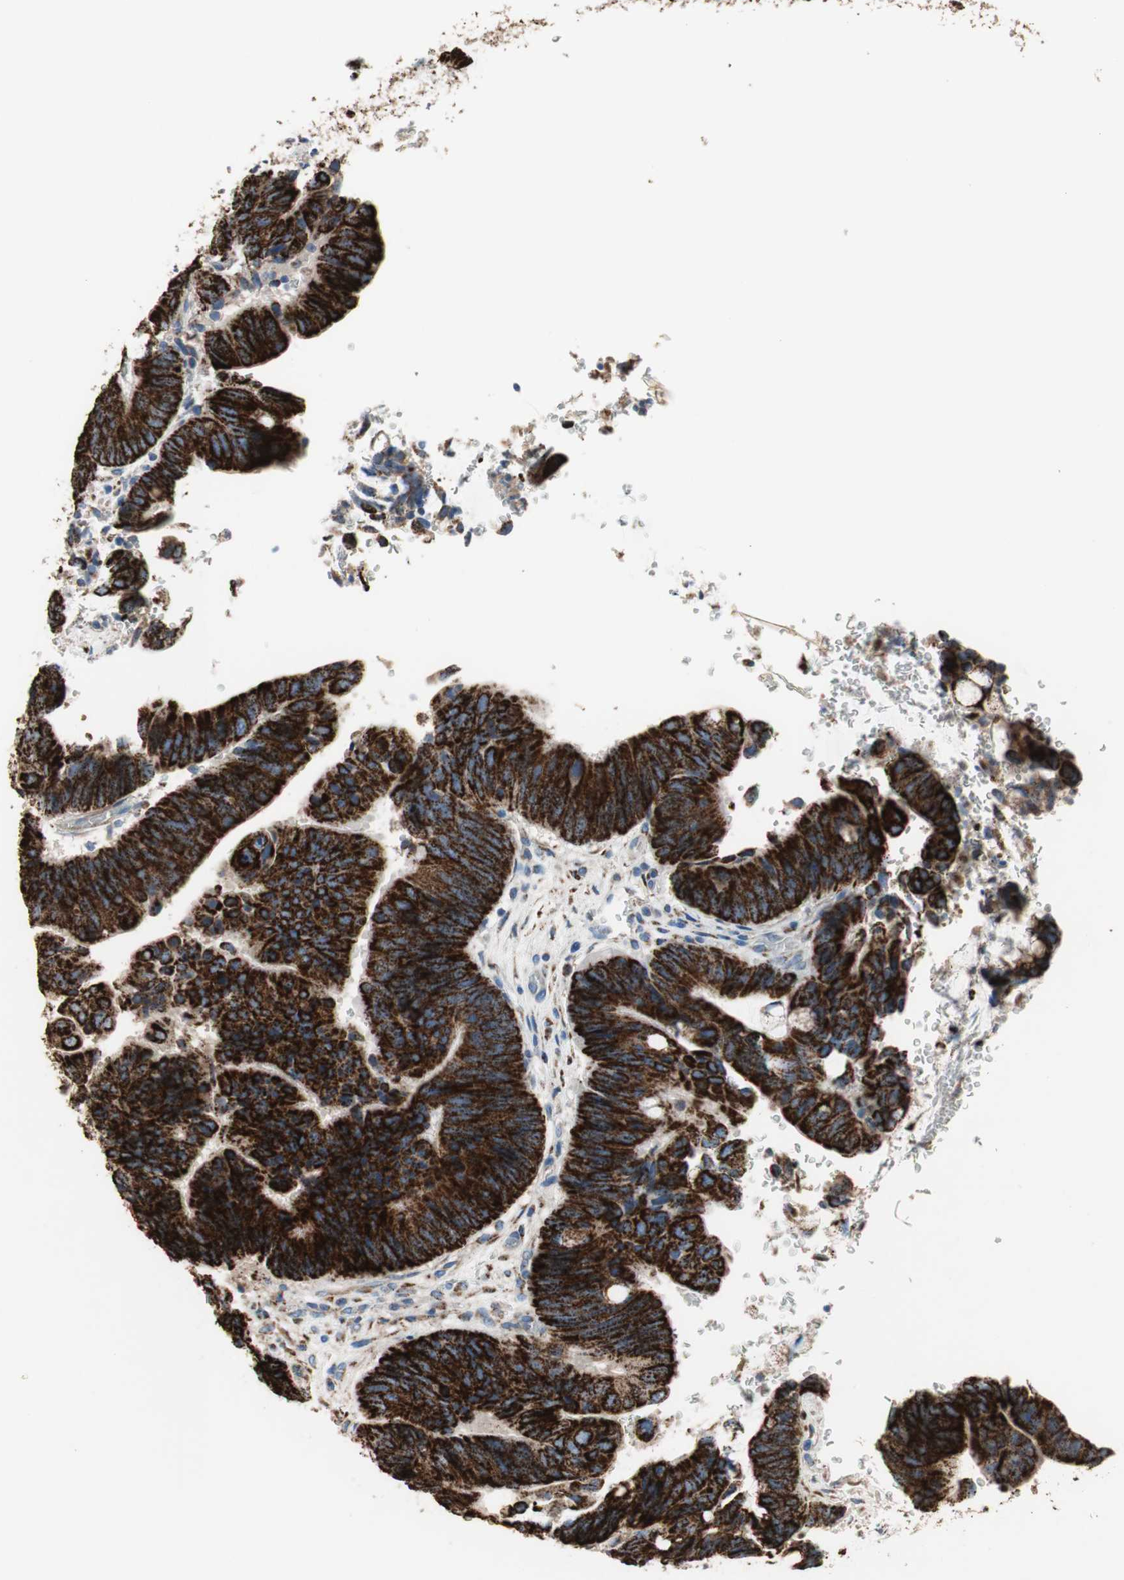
{"staining": {"intensity": "strong", "quantity": ">75%", "location": "cytoplasmic/membranous"}, "tissue": "colorectal cancer", "cell_type": "Tumor cells", "image_type": "cancer", "snomed": [{"axis": "morphology", "description": "Normal tissue, NOS"}, {"axis": "morphology", "description": "Adenocarcinoma, NOS"}, {"axis": "topography", "description": "Rectum"}, {"axis": "topography", "description": "Peripheral nerve tissue"}], "caption": "Brown immunohistochemical staining in adenocarcinoma (colorectal) shows strong cytoplasmic/membranous positivity in about >75% of tumor cells.", "gene": "TST", "patient": {"sex": "male", "age": 92}}